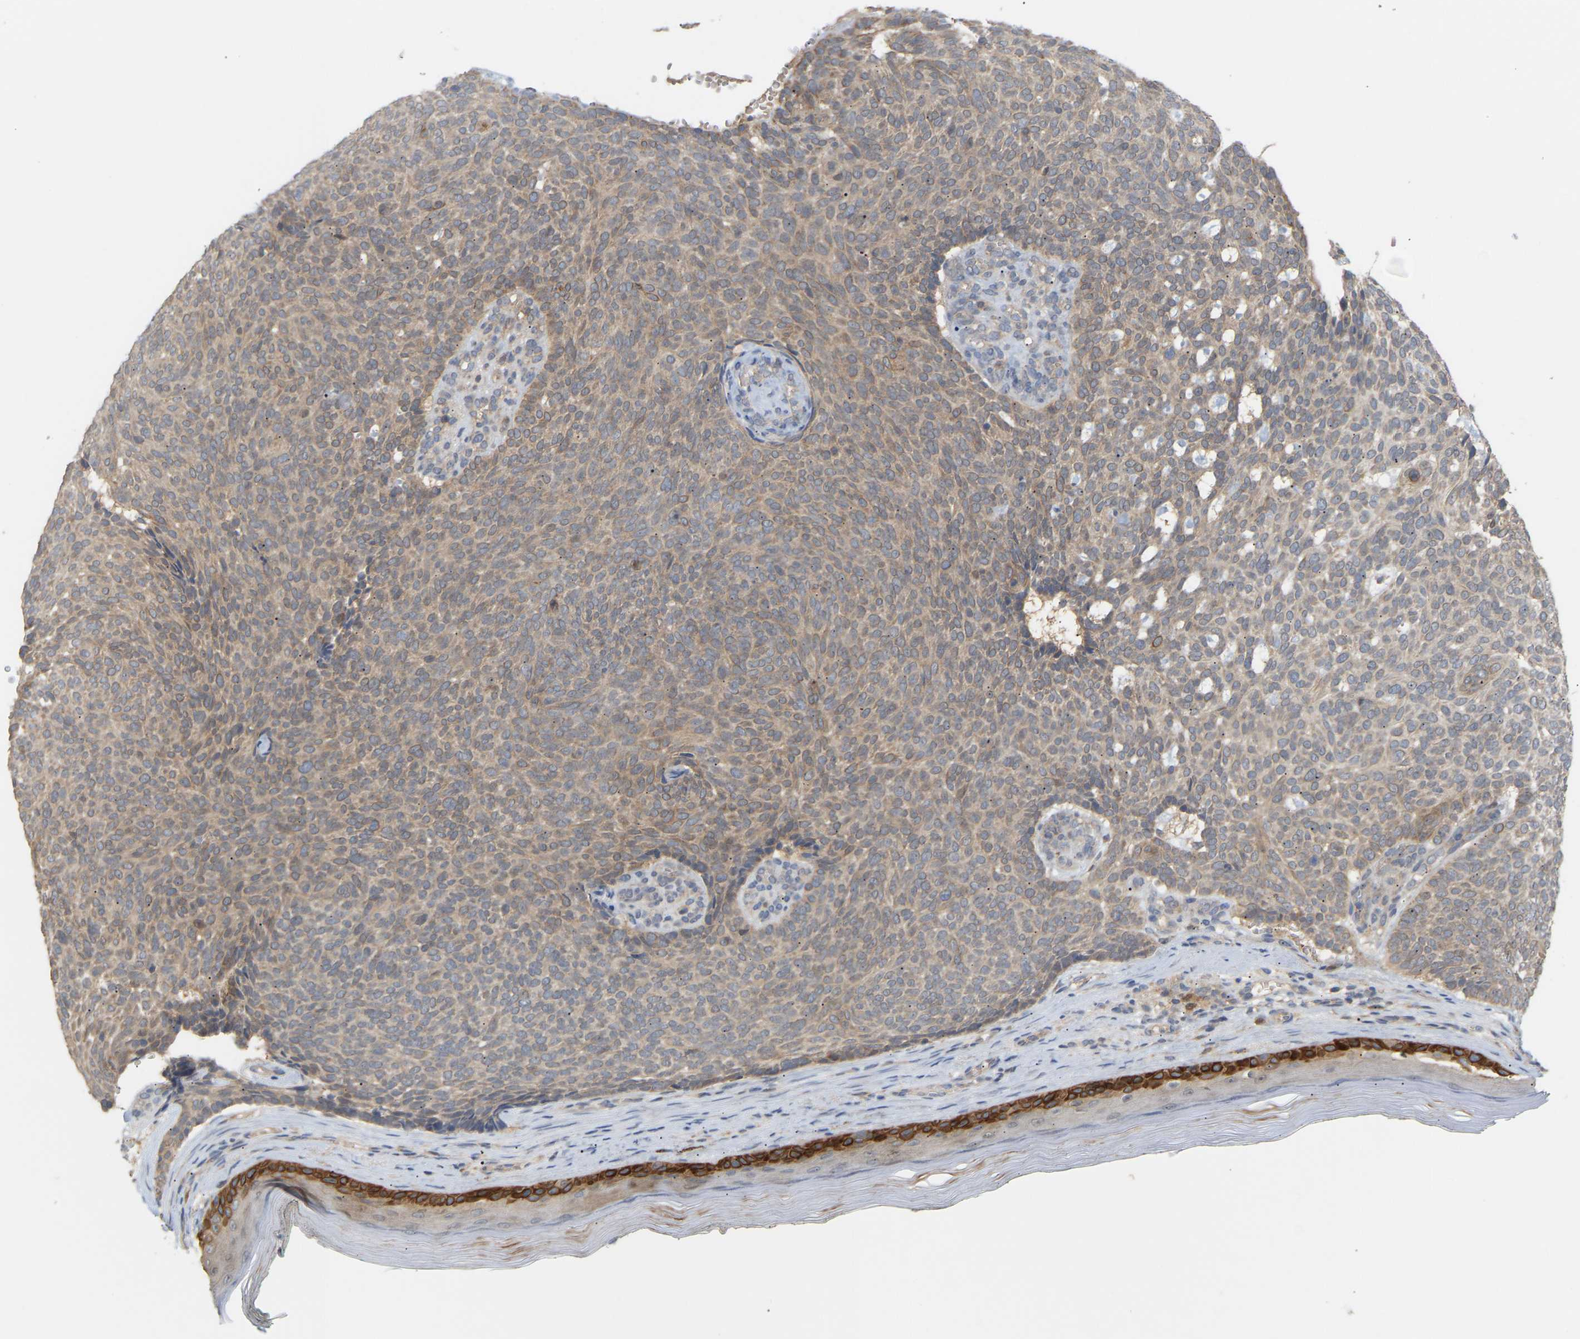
{"staining": {"intensity": "weak", "quantity": "25%-75%", "location": "cytoplasmic/membranous"}, "tissue": "skin cancer", "cell_type": "Tumor cells", "image_type": "cancer", "snomed": [{"axis": "morphology", "description": "Basal cell carcinoma"}, {"axis": "topography", "description": "Skin"}], "caption": "The micrograph reveals a brown stain indicating the presence of a protein in the cytoplasmic/membranous of tumor cells in basal cell carcinoma (skin). (brown staining indicates protein expression, while blue staining denotes nuclei).", "gene": "TPMT", "patient": {"sex": "male", "age": 61}}